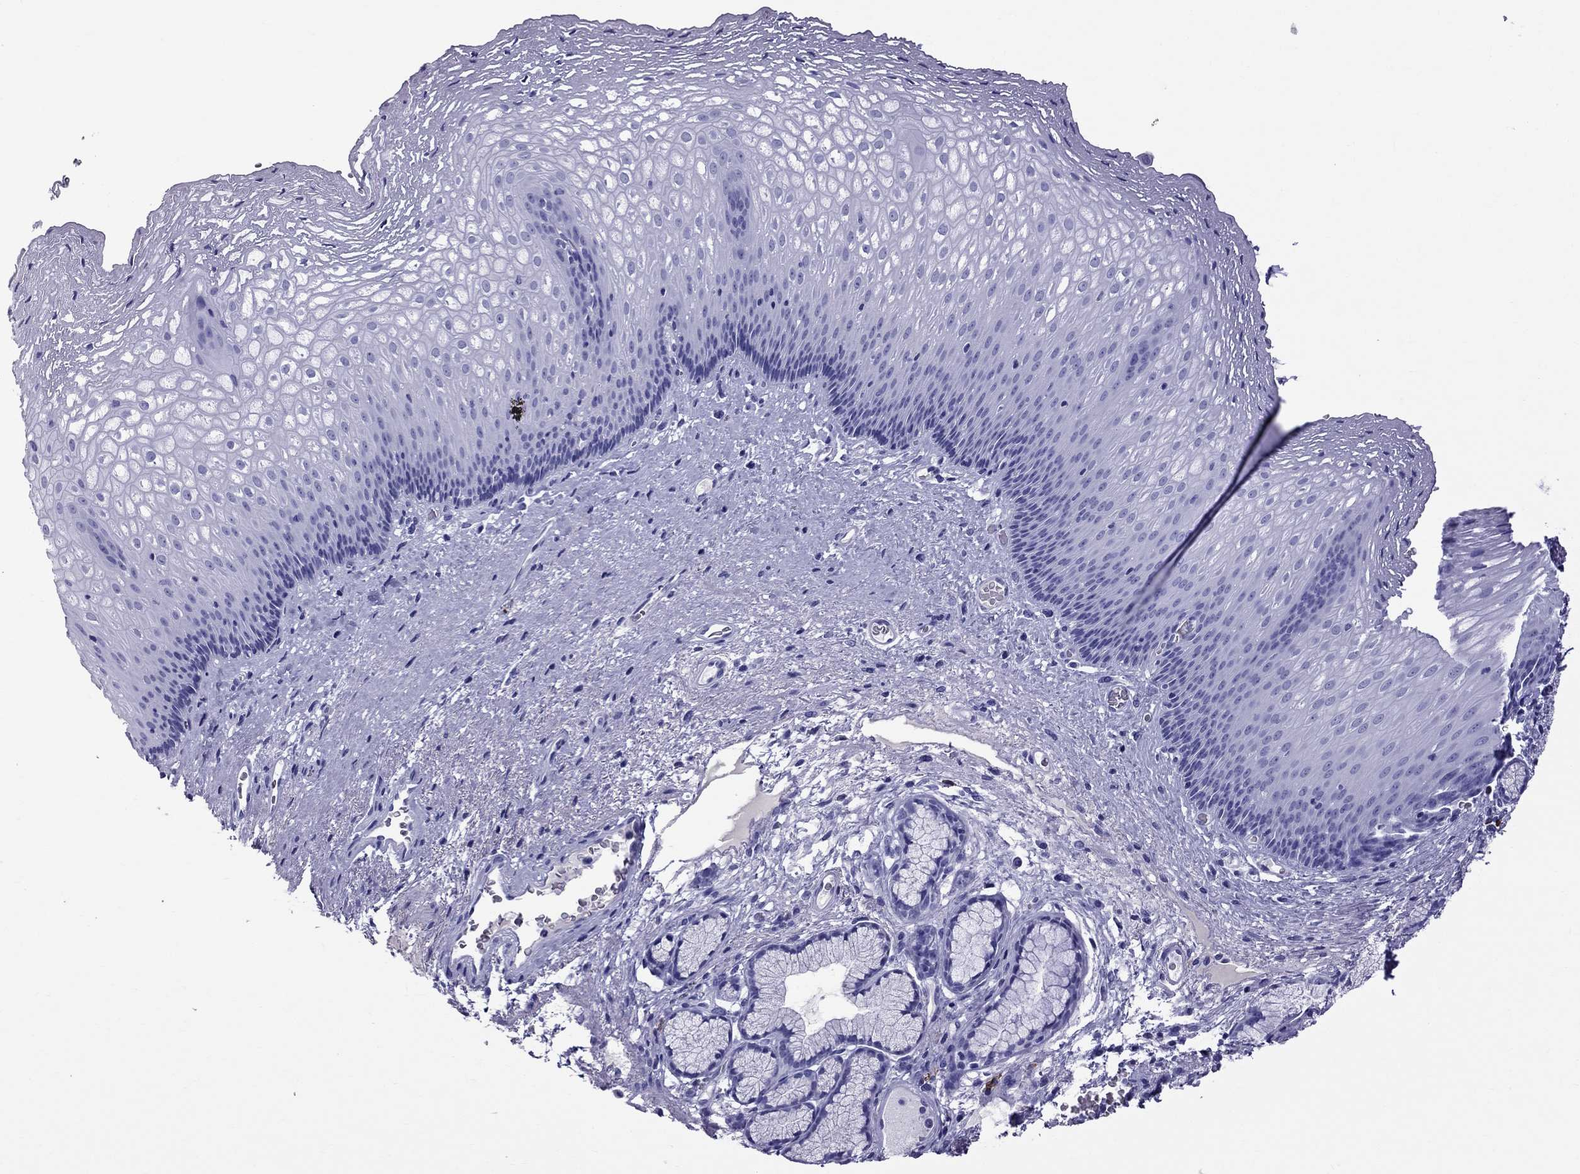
{"staining": {"intensity": "negative", "quantity": "none", "location": "none"}, "tissue": "esophagus", "cell_type": "Squamous epithelial cells", "image_type": "normal", "snomed": [{"axis": "morphology", "description": "Normal tissue, NOS"}, {"axis": "topography", "description": "Esophagus"}], "caption": "The micrograph reveals no significant positivity in squamous epithelial cells of esophagus. The staining is performed using DAB (3,3'-diaminobenzidine) brown chromogen with nuclei counter-stained in using hematoxylin.", "gene": "SCART1", "patient": {"sex": "male", "age": 76}}